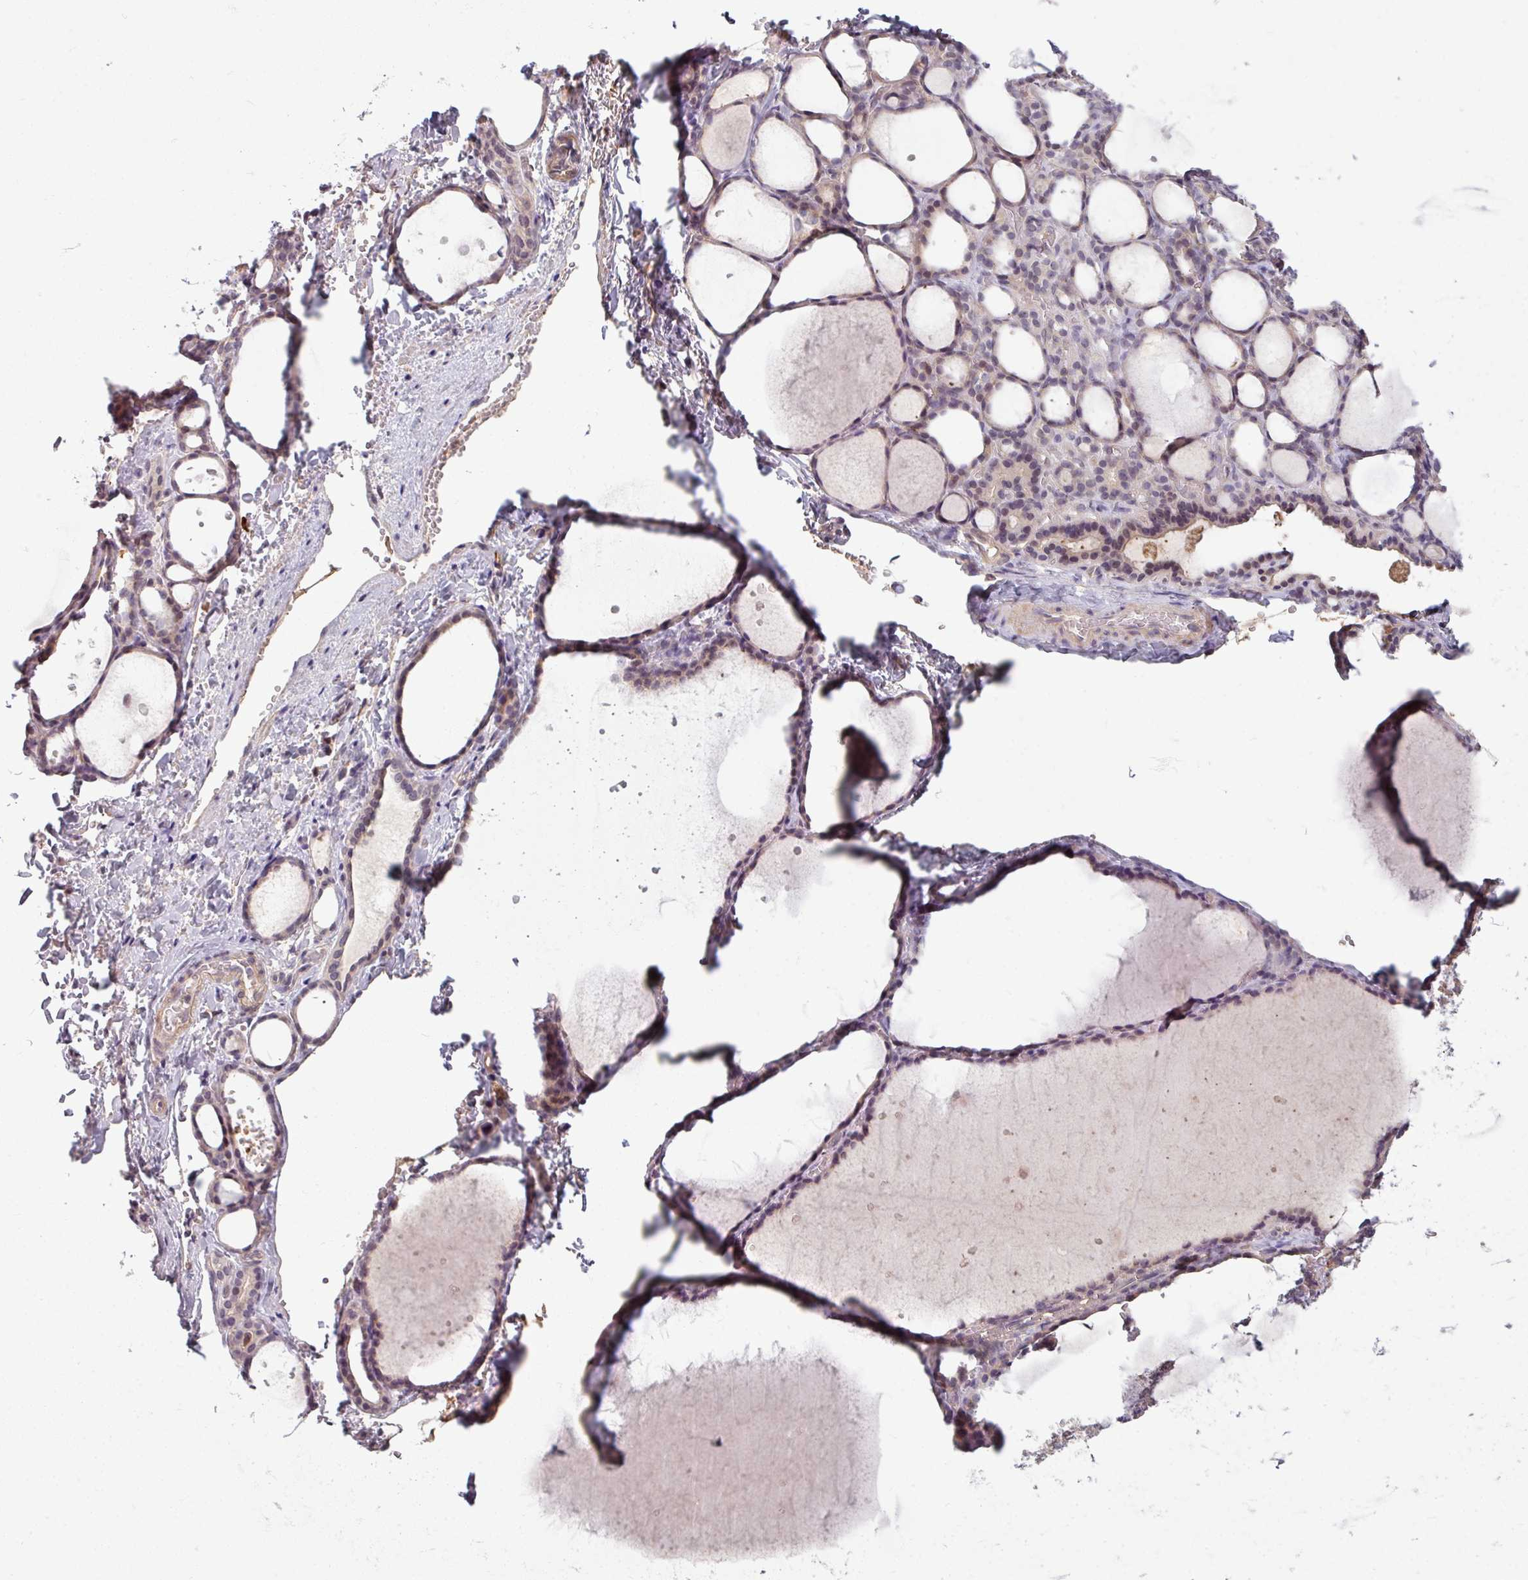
{"staining": {"intensity": "weak", "quantity": "25%-75%", "location": "cytoplasmic/membranous,nuclear"}, "tissue": "thyroid gland", "cell_type": "Glandular cells", "image_type": "normal", "snomed": [{"axis": "morphology", "description": "Normal tissue, NOS"}, {"axis": "topography", "description": "Thyroid gland"}], "caption": "Immunohistochemistry (DAB (3,3'-diaminobenzidine)) staining of normal human thyroid gland demonstrates weak cytoplasmic/membranous,nuclear protein positivity in about 25%-75% of glandular cells. Nuclei are stained in blue.", "gene": "TUSC3", "patient": {"sex": "female", "age": 49}}